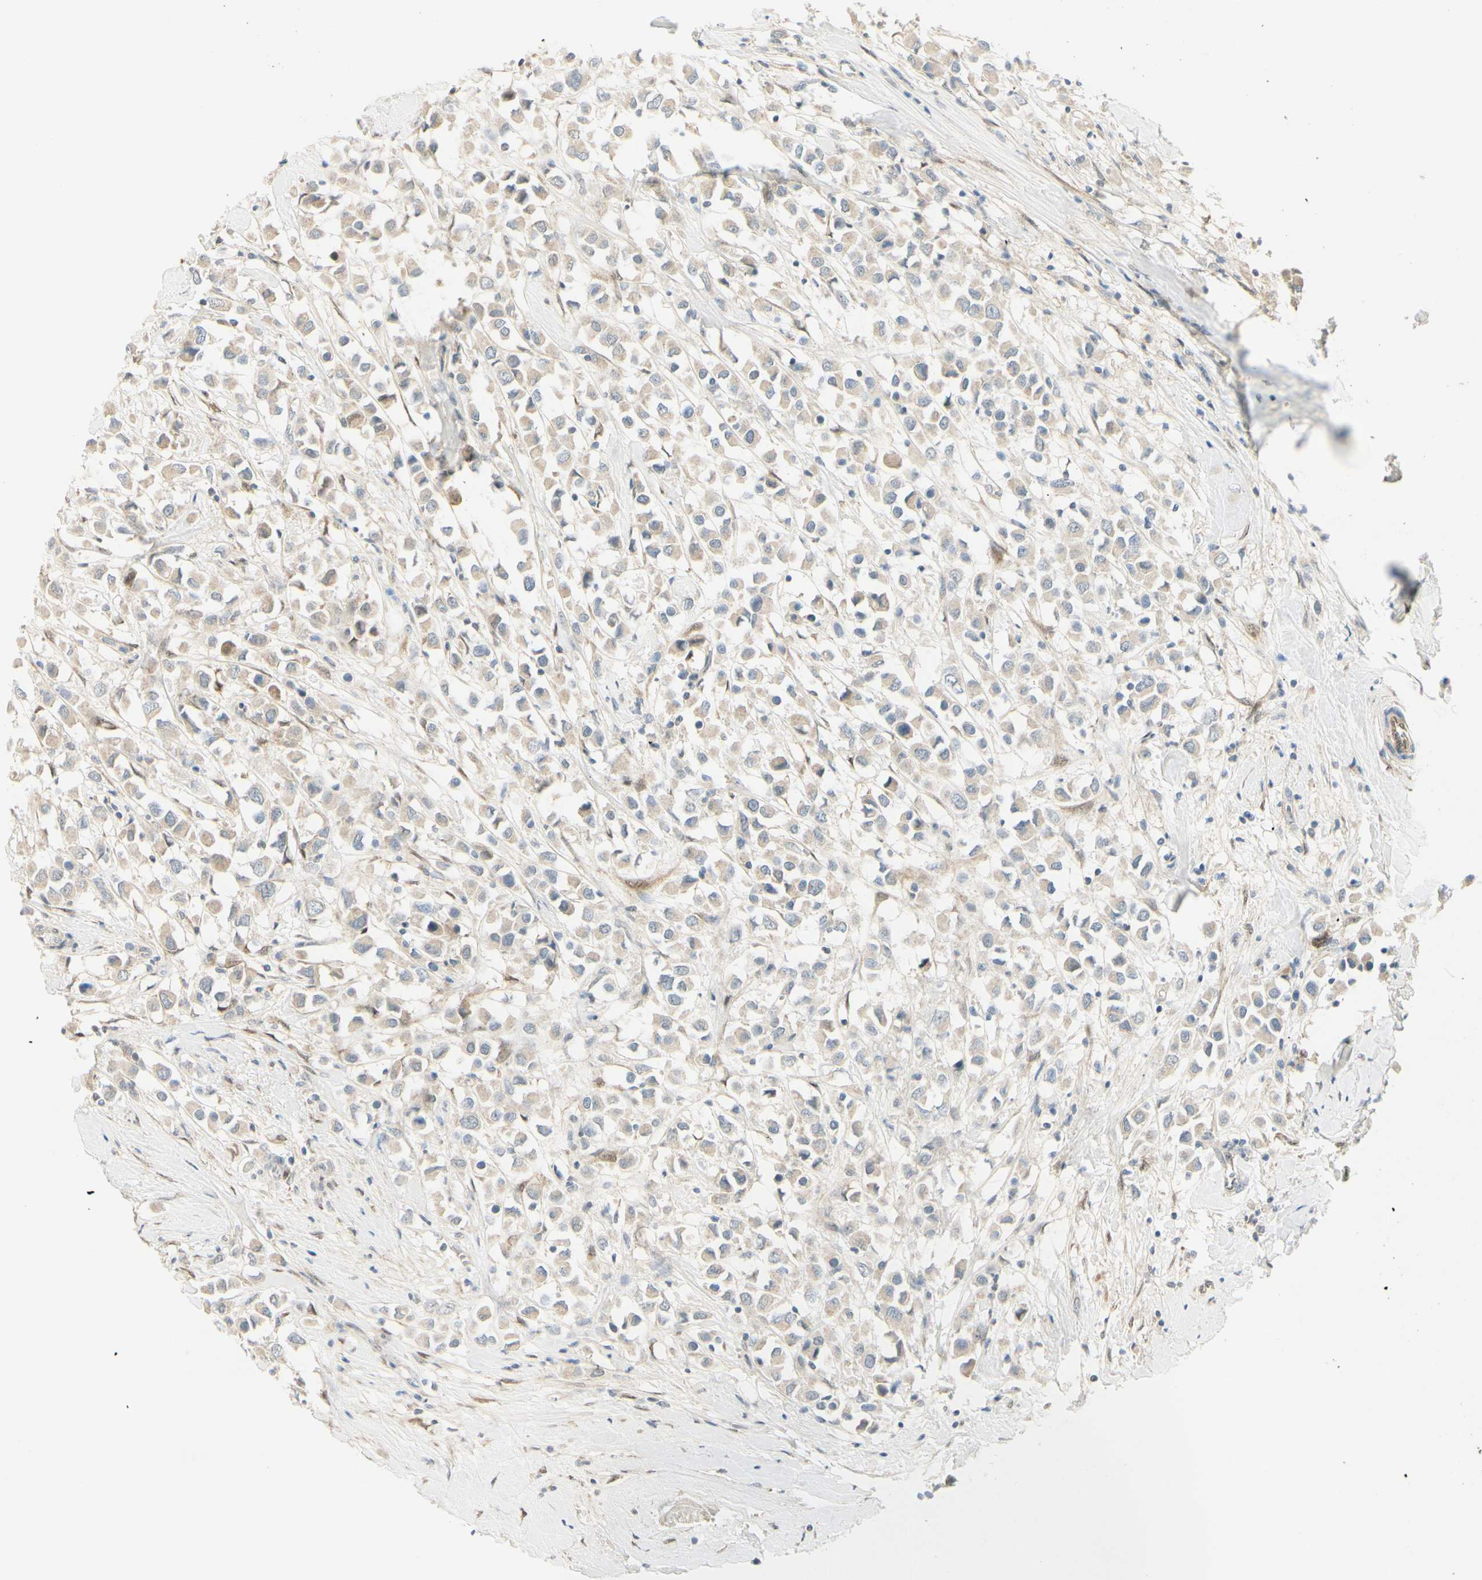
{"staining": {"intensity": "weak", "quantity": "25%-75%", "location": "cytoplasmic/membranous"}, "tissue": "breast cancer", "cell_type": "Tumor cells", "image_type": "cancer", "snomed": [{"axis": "morphology", "description": "Duct carcinoma"}, {"axis": "topography", "description": "Breast"}], "caption": "Breast infiltrating ductal carcinoma tissue shows weak cytoplasmic/membranous staining in approximately 25%-75% of tumor cells", "gene": "FHL2", "patient": {"sex": "female", "age": 61}}